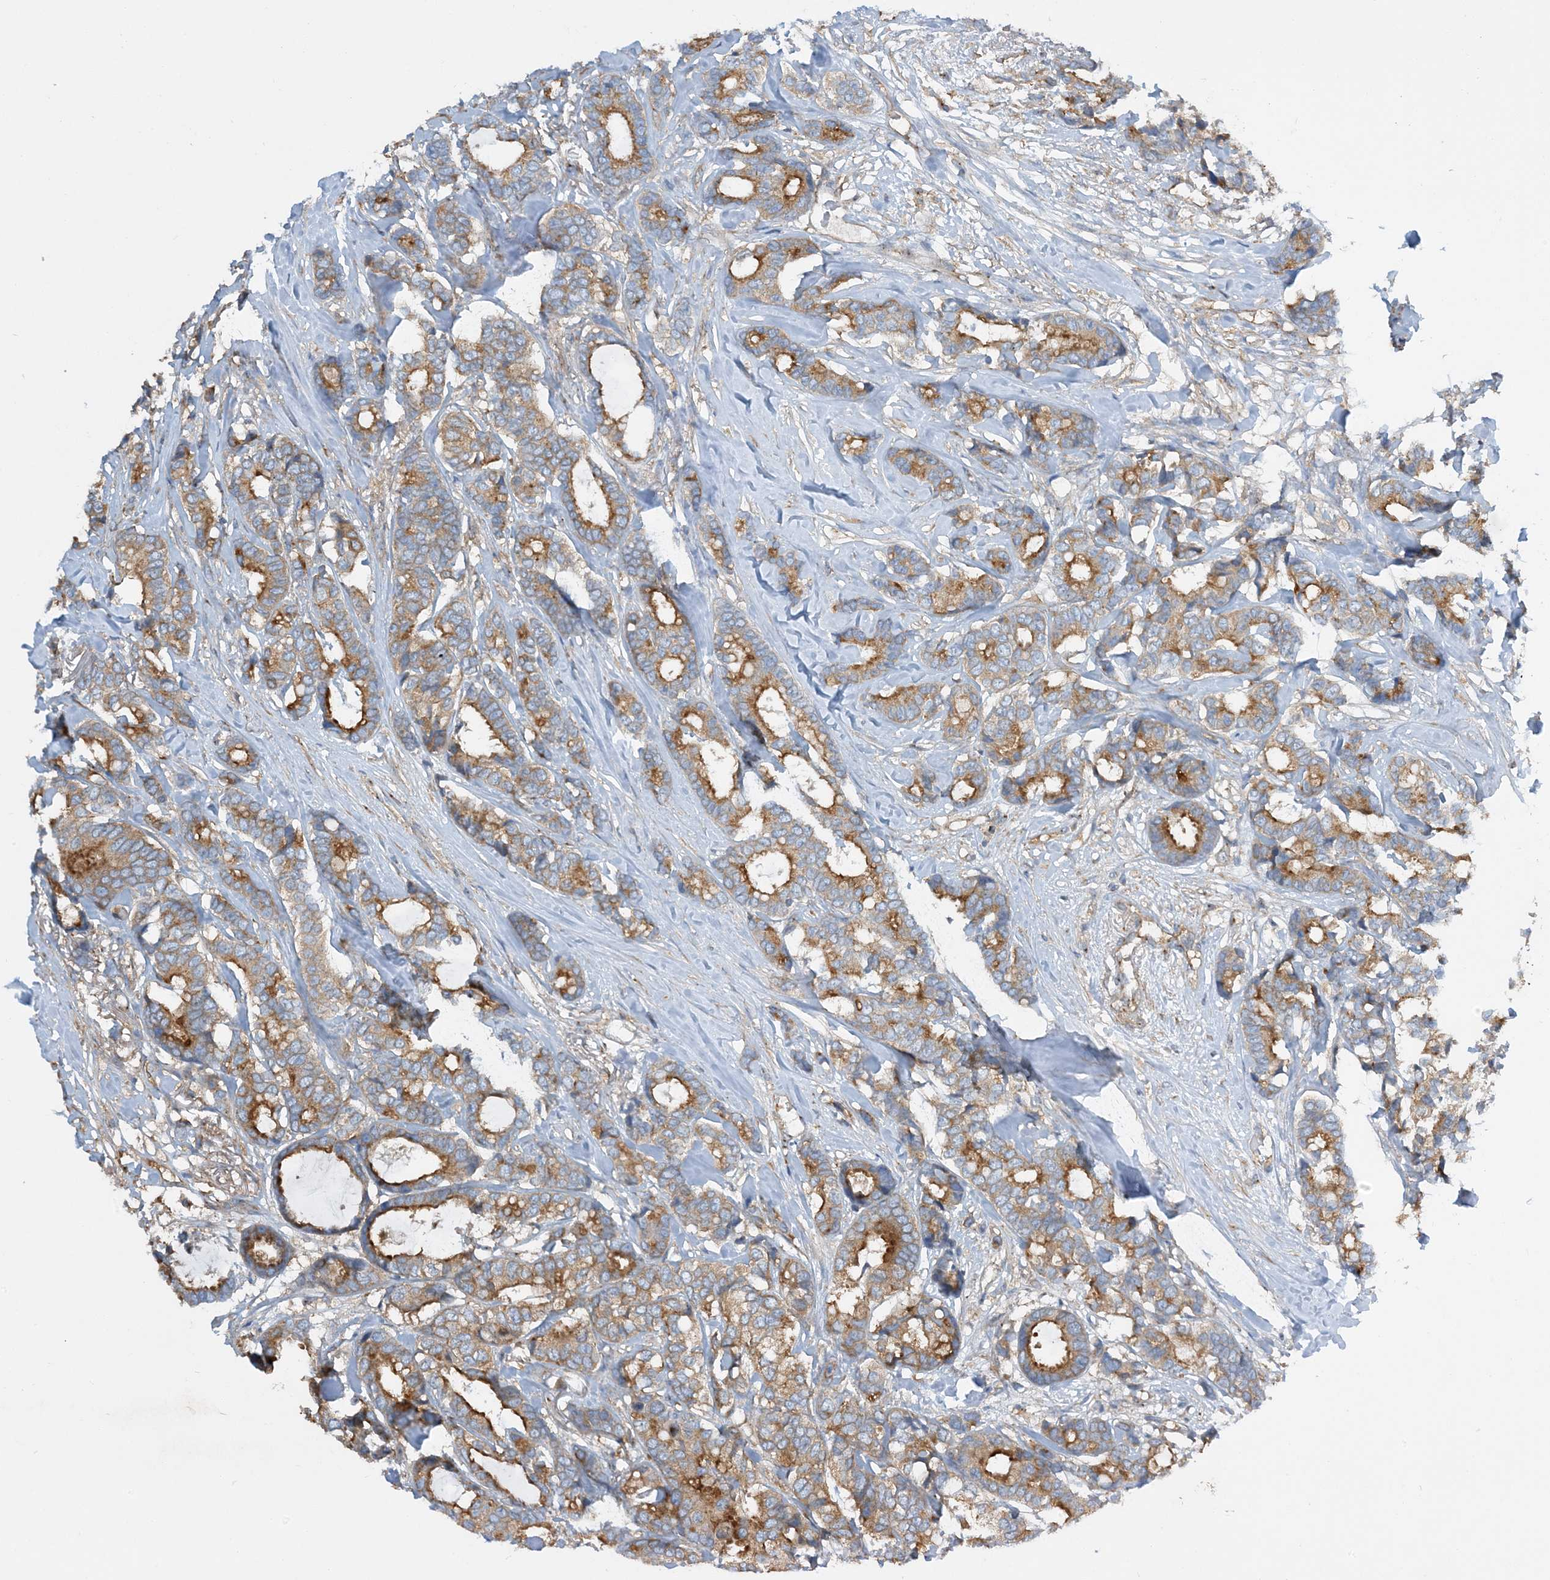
{"staining": {"intensity": "moderate", "quantity": ">75%", "location": "cytoplasmic/membranous"}, "tissue": "breast cancer", "cell_type": "Tumor cells", "image_type": "cancer", "snomed": [{"axis": "morphology", "description": "Duct carcinoma"}, {"axis": "topography", "description": "Breast"}], "caption": "High-magnification brightfield microscopy of breast cancer stained with DAB (brown) and counterstained with hematoxylin (blue). tumor cells exhibit moderate cytoplasmic/membranous staining is identified in about>75% of cells.", "gene": "SIDT1", "patient": {"sex": "female", "age": 87}}